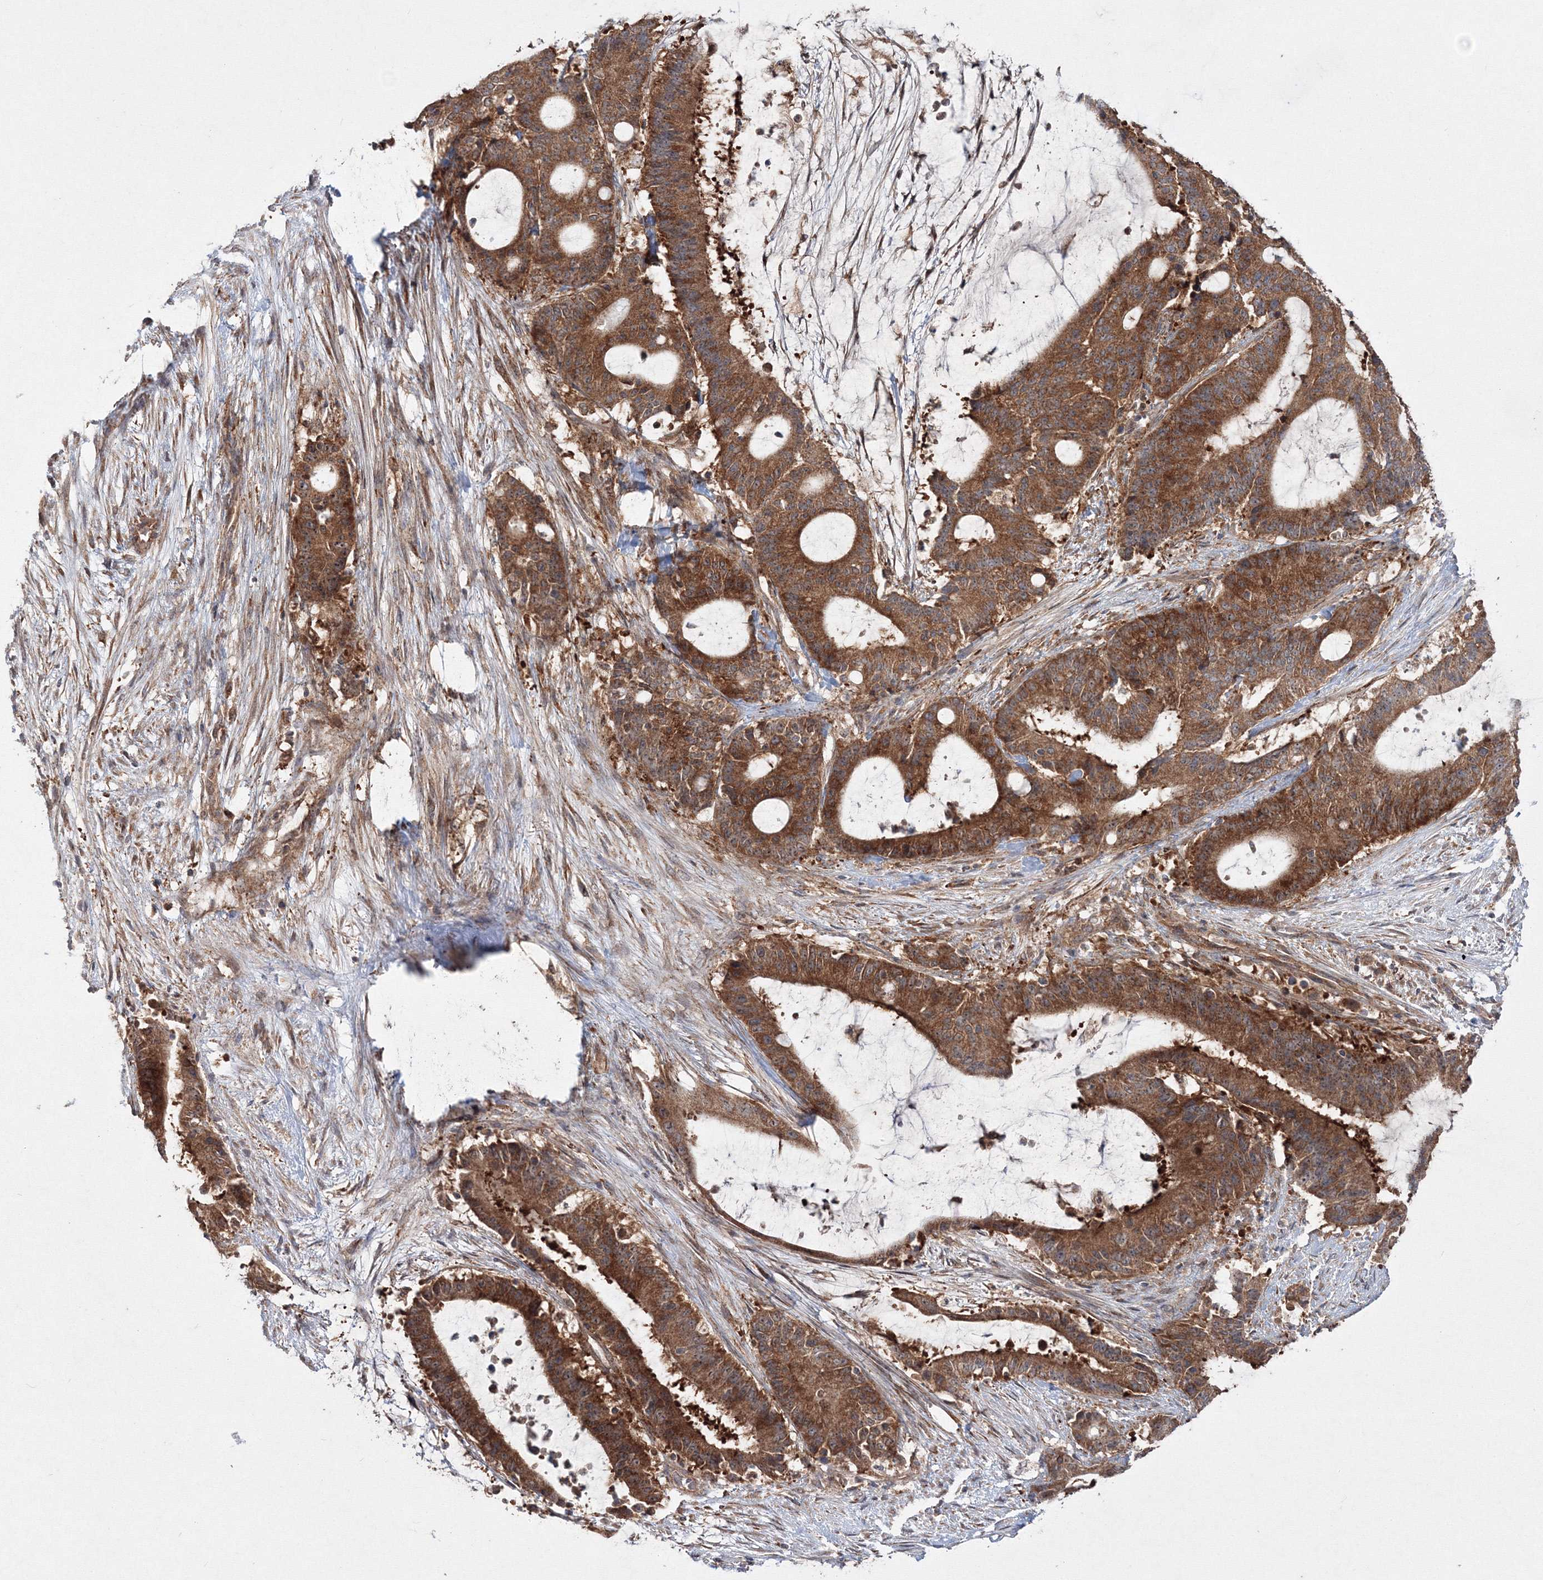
{"staining": {"intensity": "strong", "quantity": ">75%", "location": "cytoplasmic/membranous"}, "tissue": "liver cancer", "cell_type": "Tumor cells", "image_type": "cancer", "snomed": [{"axis": "morphology", "description": "Normal tissue, NOS"}, {"axis": "morphology", "description": "Cholangiocarcinoma"}, {"axis": "topography", "description": "Liver"}, {"axis": "topography", "description": "Peripheral nerve tissue"}], "caption": "Human cholangiocarcinoma (liver) stained for a protein (brown) displays strong cytoplasmic/membranous positive expression in about >75% of tumor cells.", "gene": "PEX13", "patient": {"sex": "female", "age": 73}}